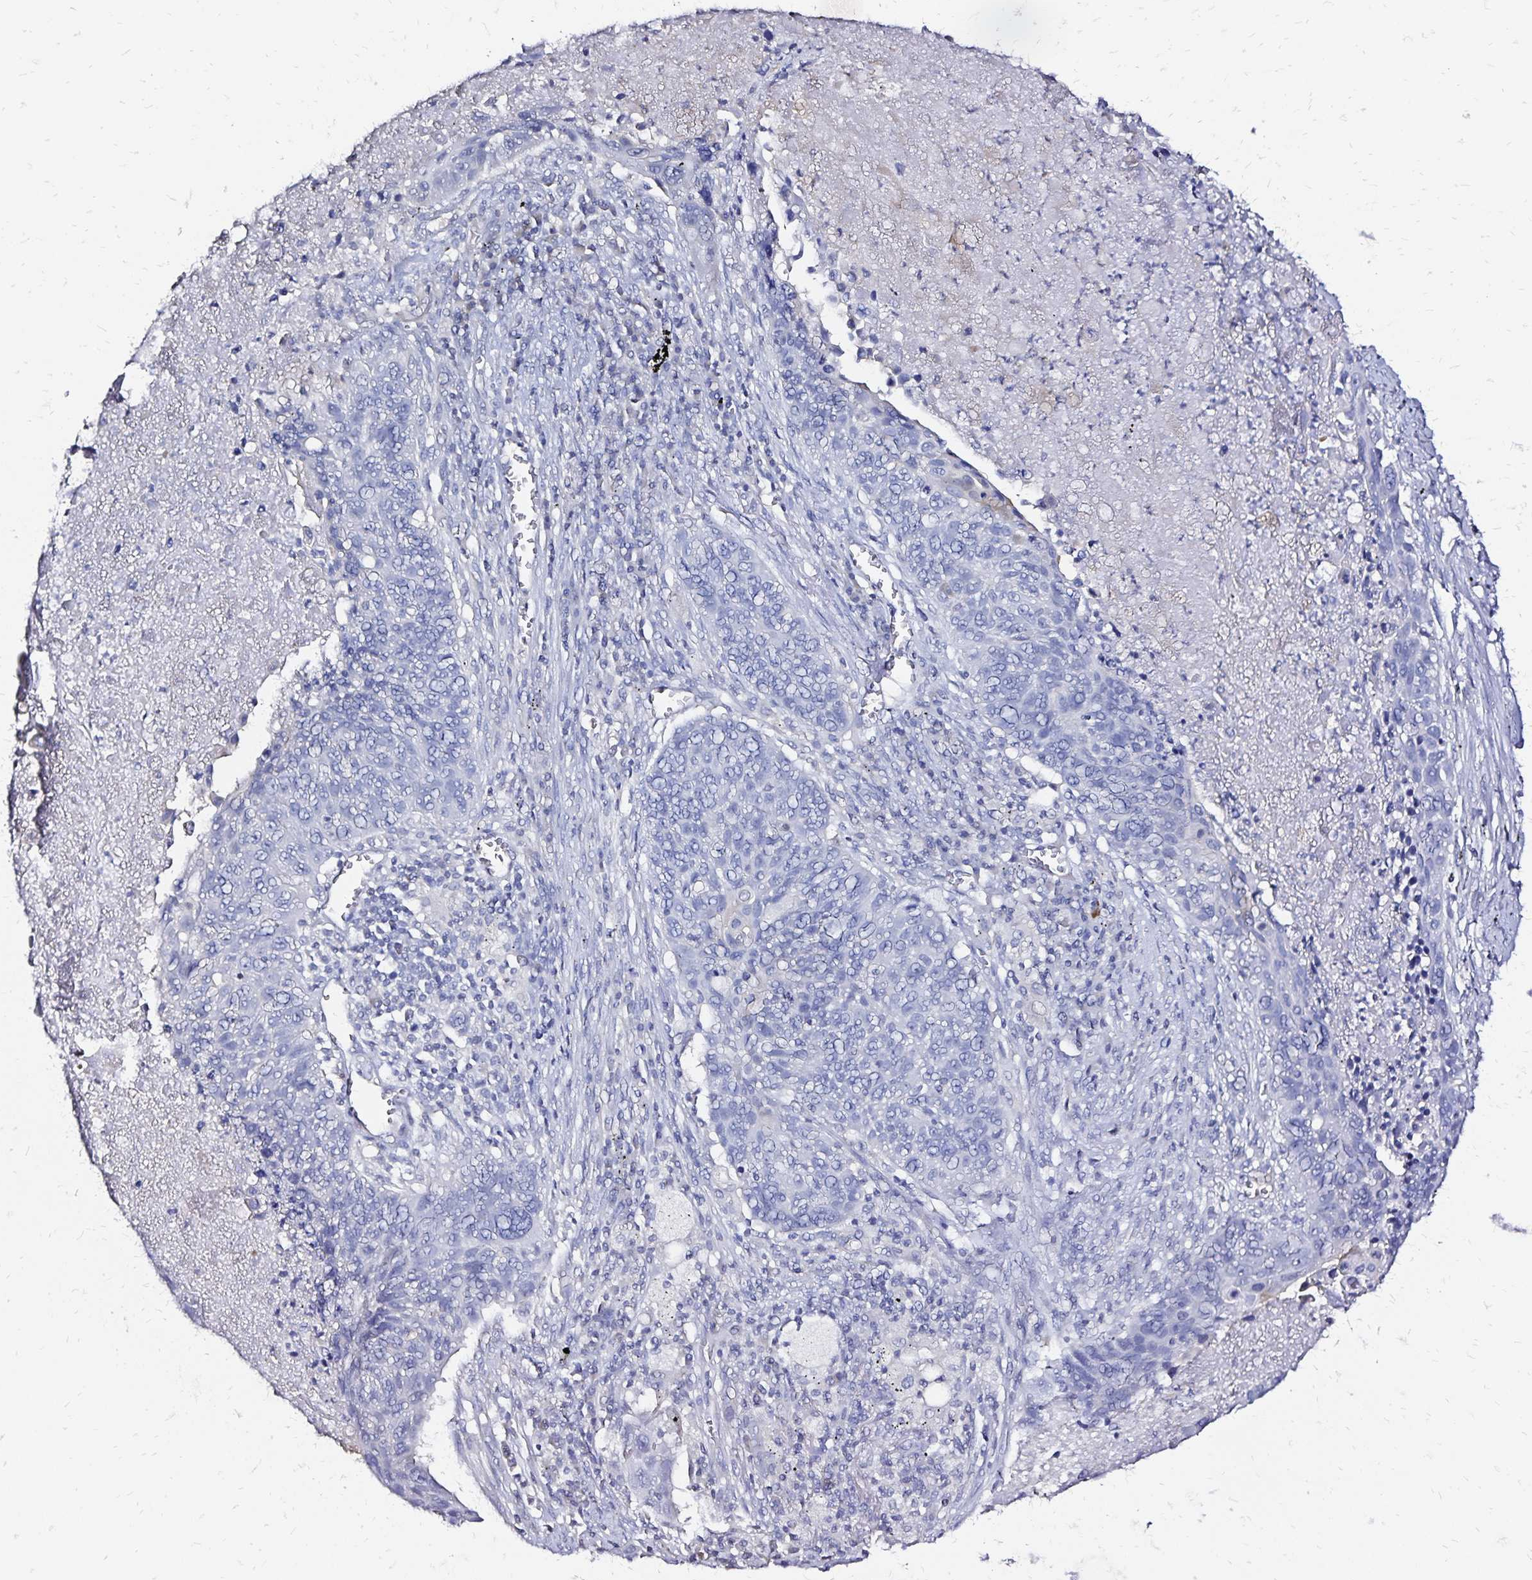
{"staining": {"intensity": "negative", "quantity": "none", "location": "none"}, "tissue": "lung cancer", "cell_type": "Tumor cells", "image_type": "cancer", "snomed": [{"axis": "morphology", "description": "Squamous cell carcinoma, NOS"}, {"axis": "topography", "description": "Lung"}], "caption": "Immunohistochemistry (IHC) image of neoplastic tissue: lung squamous cell carcinoma stained with DAB displays no significant protein positivity in tumor cells.", "gene": "SLC5A1", "patient": {"sex": "male", "age": 78}}